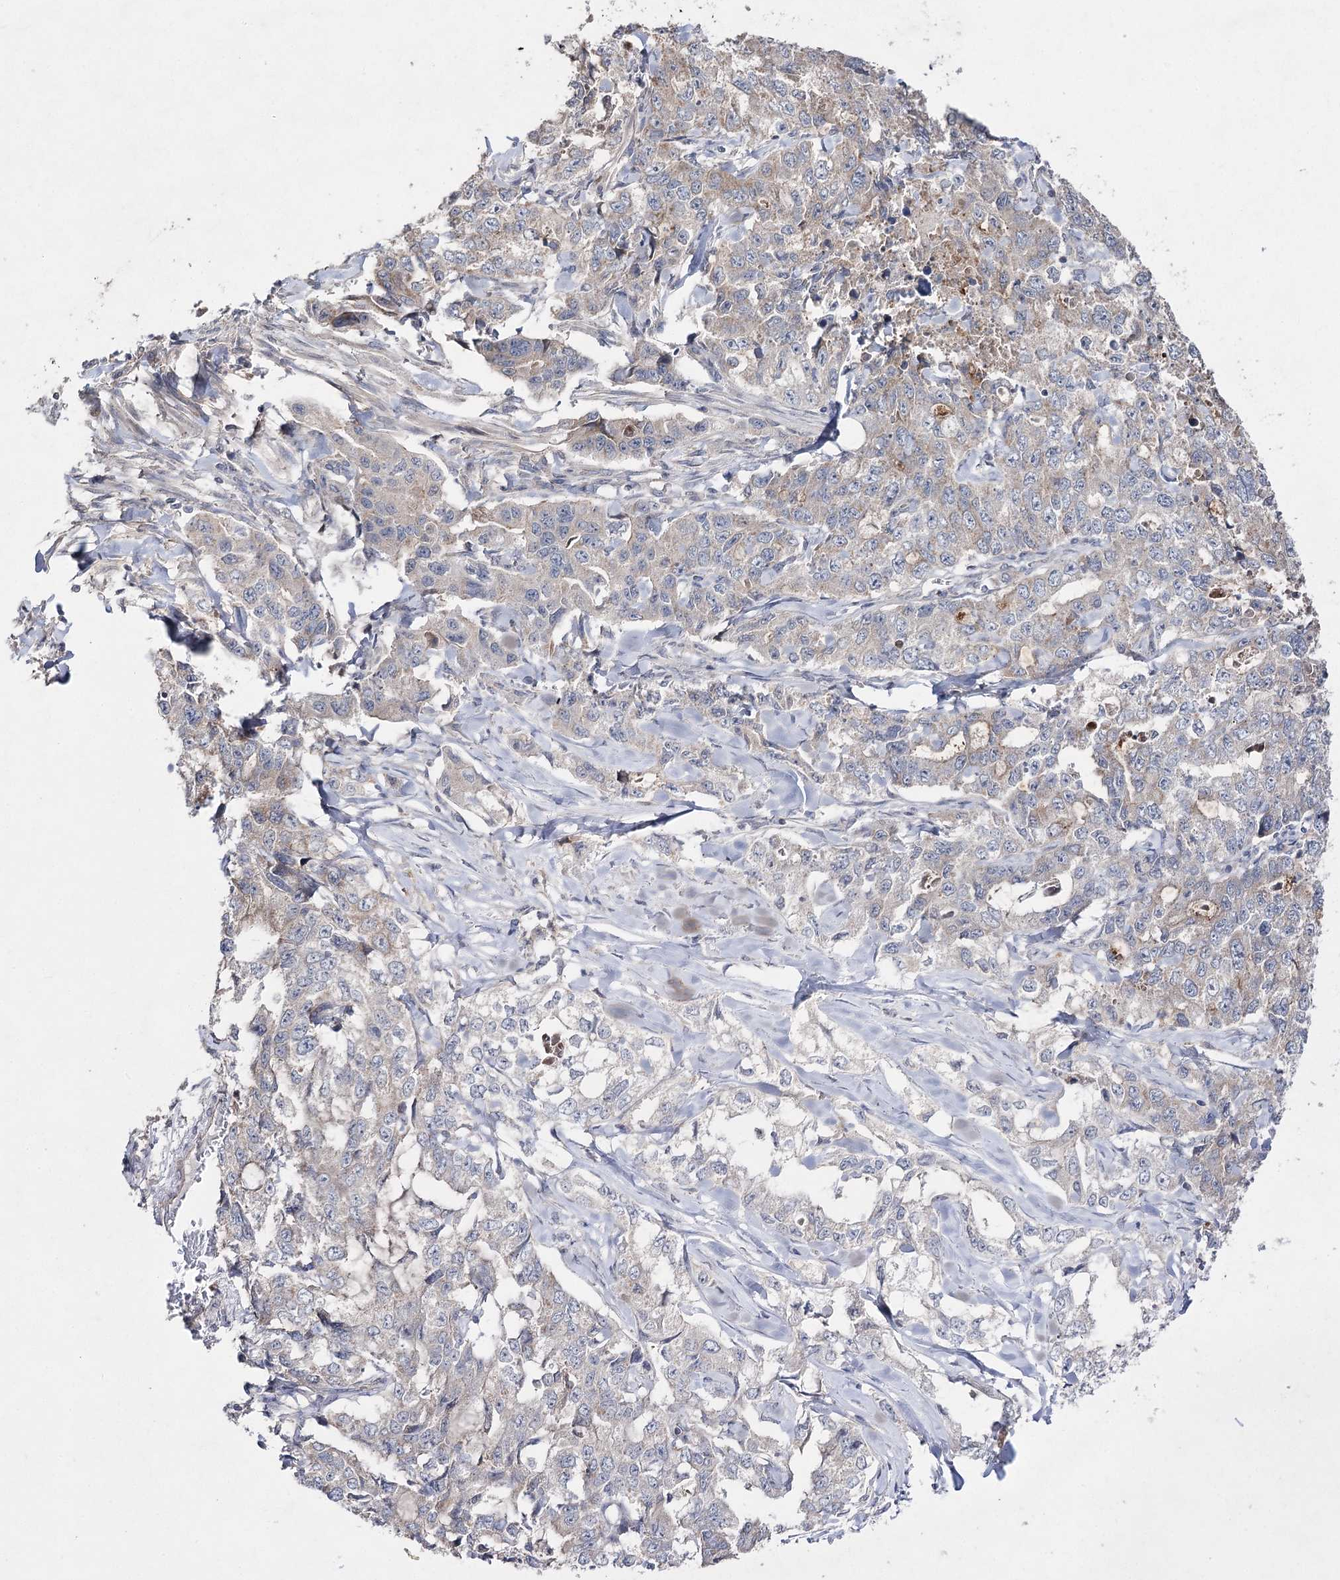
{"staining": {"intensity": "weak", "quantity": "<25%", "location": "cytoplasmic/membranous"}, "tissue": "lung cancer", "cell_type": "Tumor cells", "image_type": "cancer", "snomed": [{"axis": "morphology", "description": "Adenocarcinoma, NOS"}, {"axis": "topography", "description": "Lung"}], "caption": "Tumor cells show no significant protein positivity in lung cancer.", "gene": "FANCL", "patient": {"sex": "female", "age": 51}}